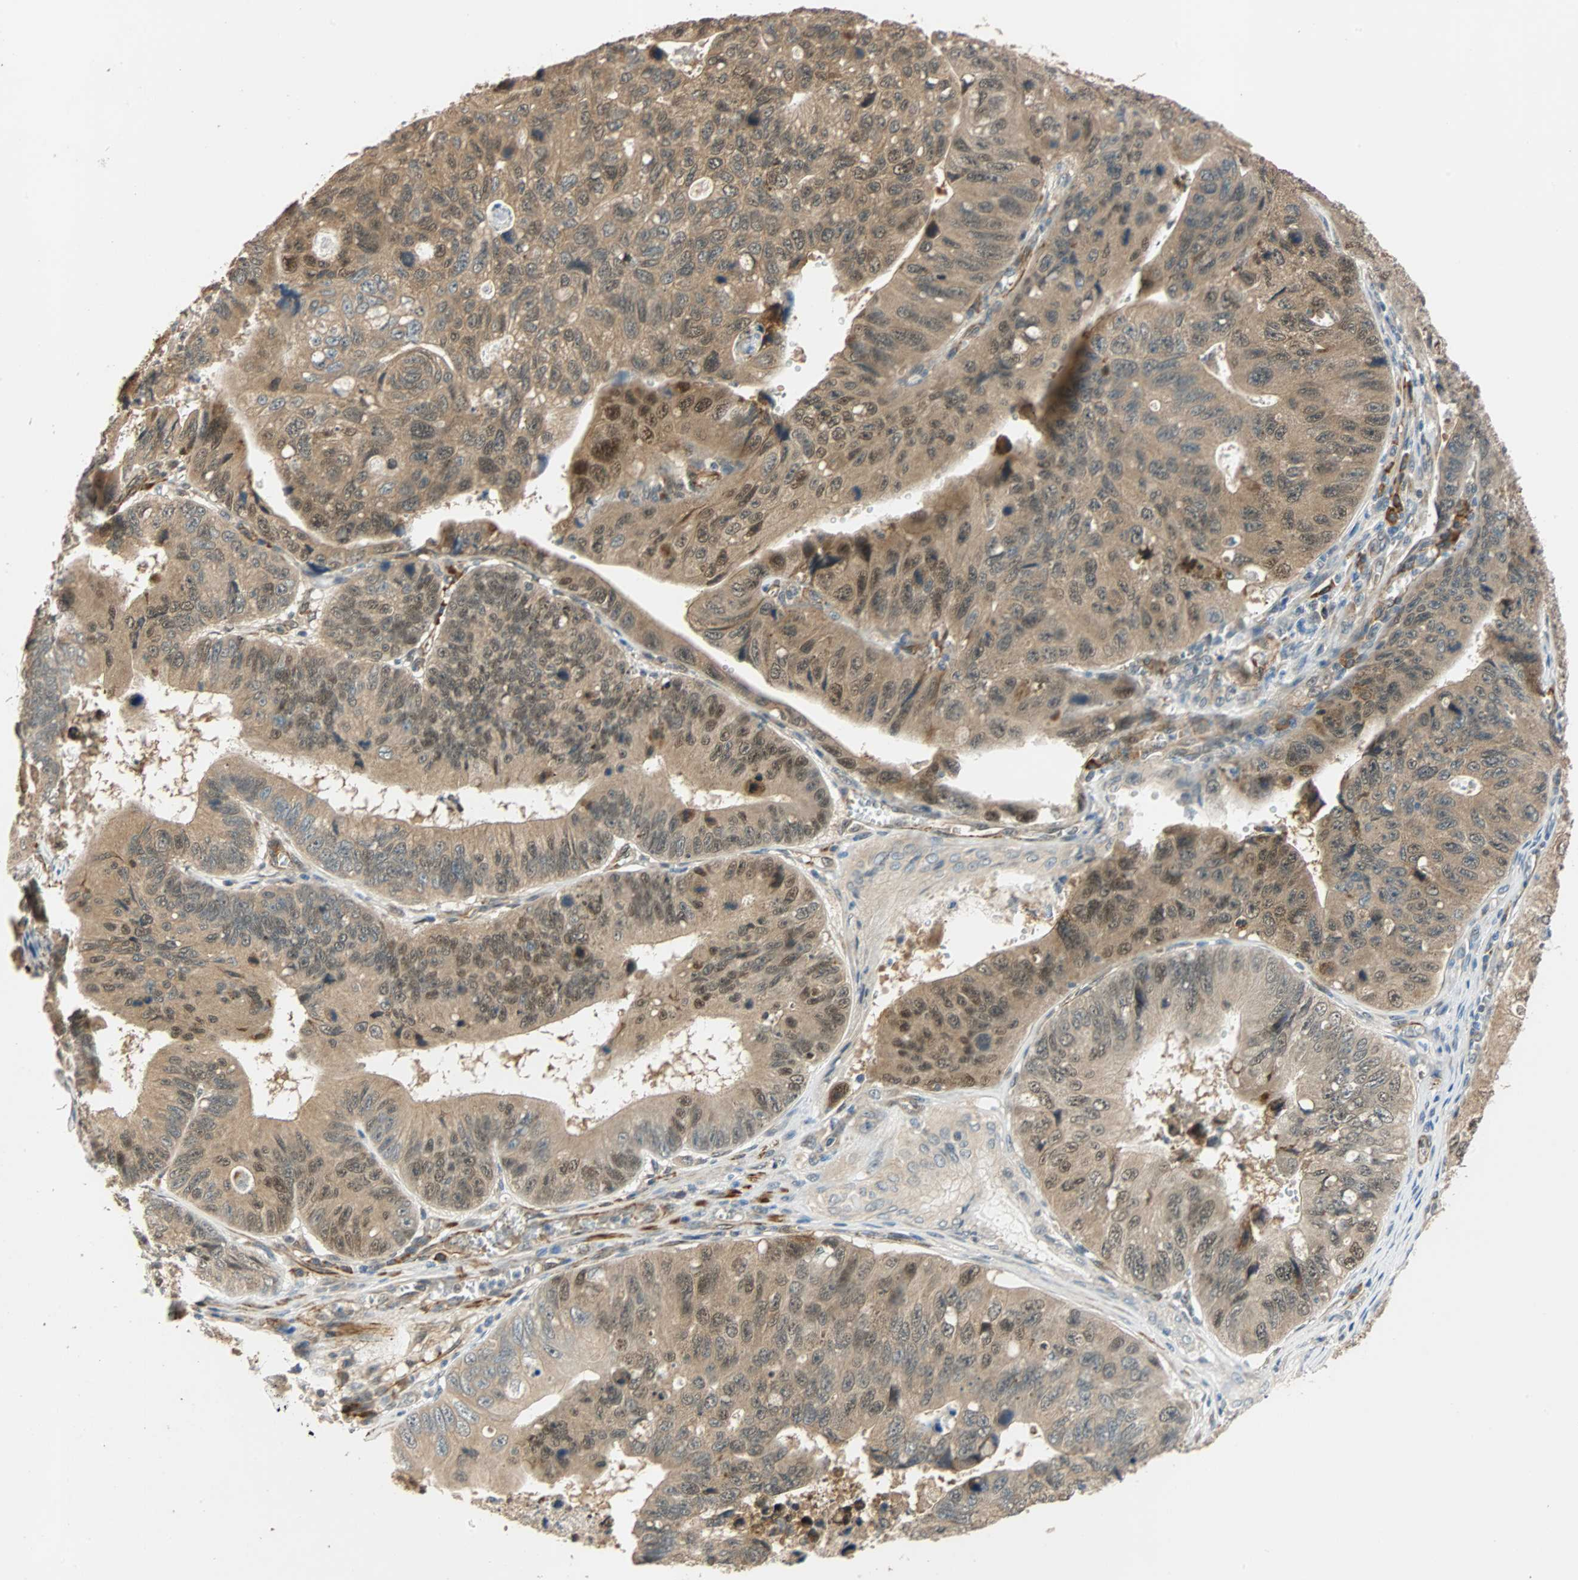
{"staining": {"intensity": "strong", "quantity": "25%-75%", "location": "cytoplasmic/membranous,nuclear"}, "tissue": "stomach cancer", "cell_type": "Tumor cells", "image_type": "cancer", "snomed": [{"axis": "morphology", "description": "Adenocarcinoma, NOS"}, {"axis": "topography", "description": "Stomach"}], "caption": "The image exhibits immunohistochemical staining of adenocarcinoma (stomach). There is strong cytoplasmic/membranous and nuclear staining is identified in about 25%-75% of tumor cells.", "gene": "QSER1", "patient": {"sex": "male", "age": 59}}